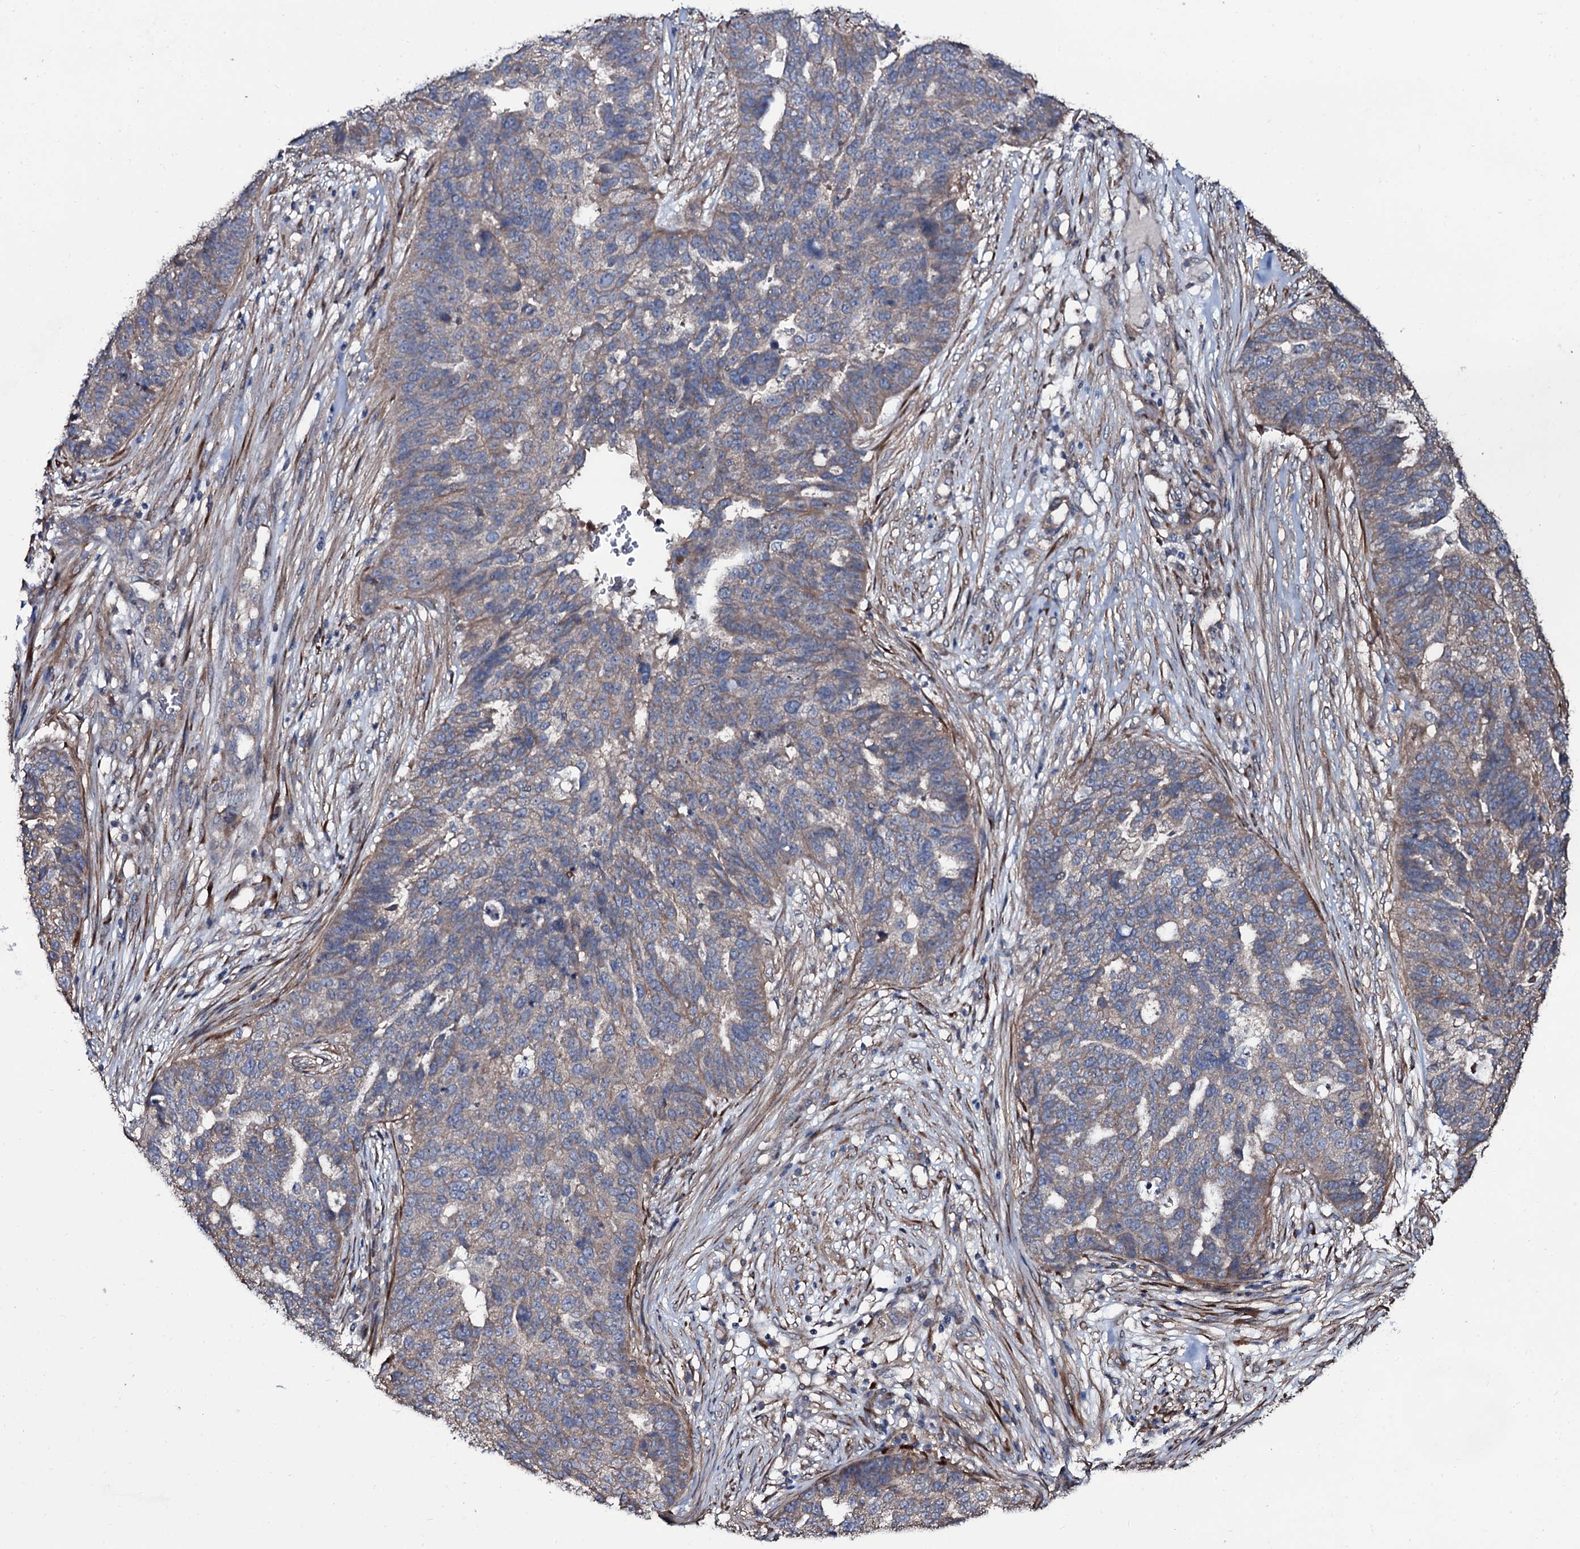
{"staining": {"intensity": "weak", "quantity": "25%-75%", "location": "cytoplasmic/membranous"}, "tissue": "ovarian cancer", "cell_type": "Tumor cells", "image_type": "cancer", "snomed": [{"axis": "morphology", "description": "Cystadenocarcinoma, serous, NOS"}, {"axis": "topography", "description": "Ovary"}], "caption": "Weak cytoplasmic/membranous staining is seen in approximately 25%-75% of tumor cells in ovarian serous cystadenocarcinoma. (DAB IHC, brown staining for protein, blue staining for nuclei).", "gene": "WIPF3", "patient": {"sex": "female", "age": 59}}